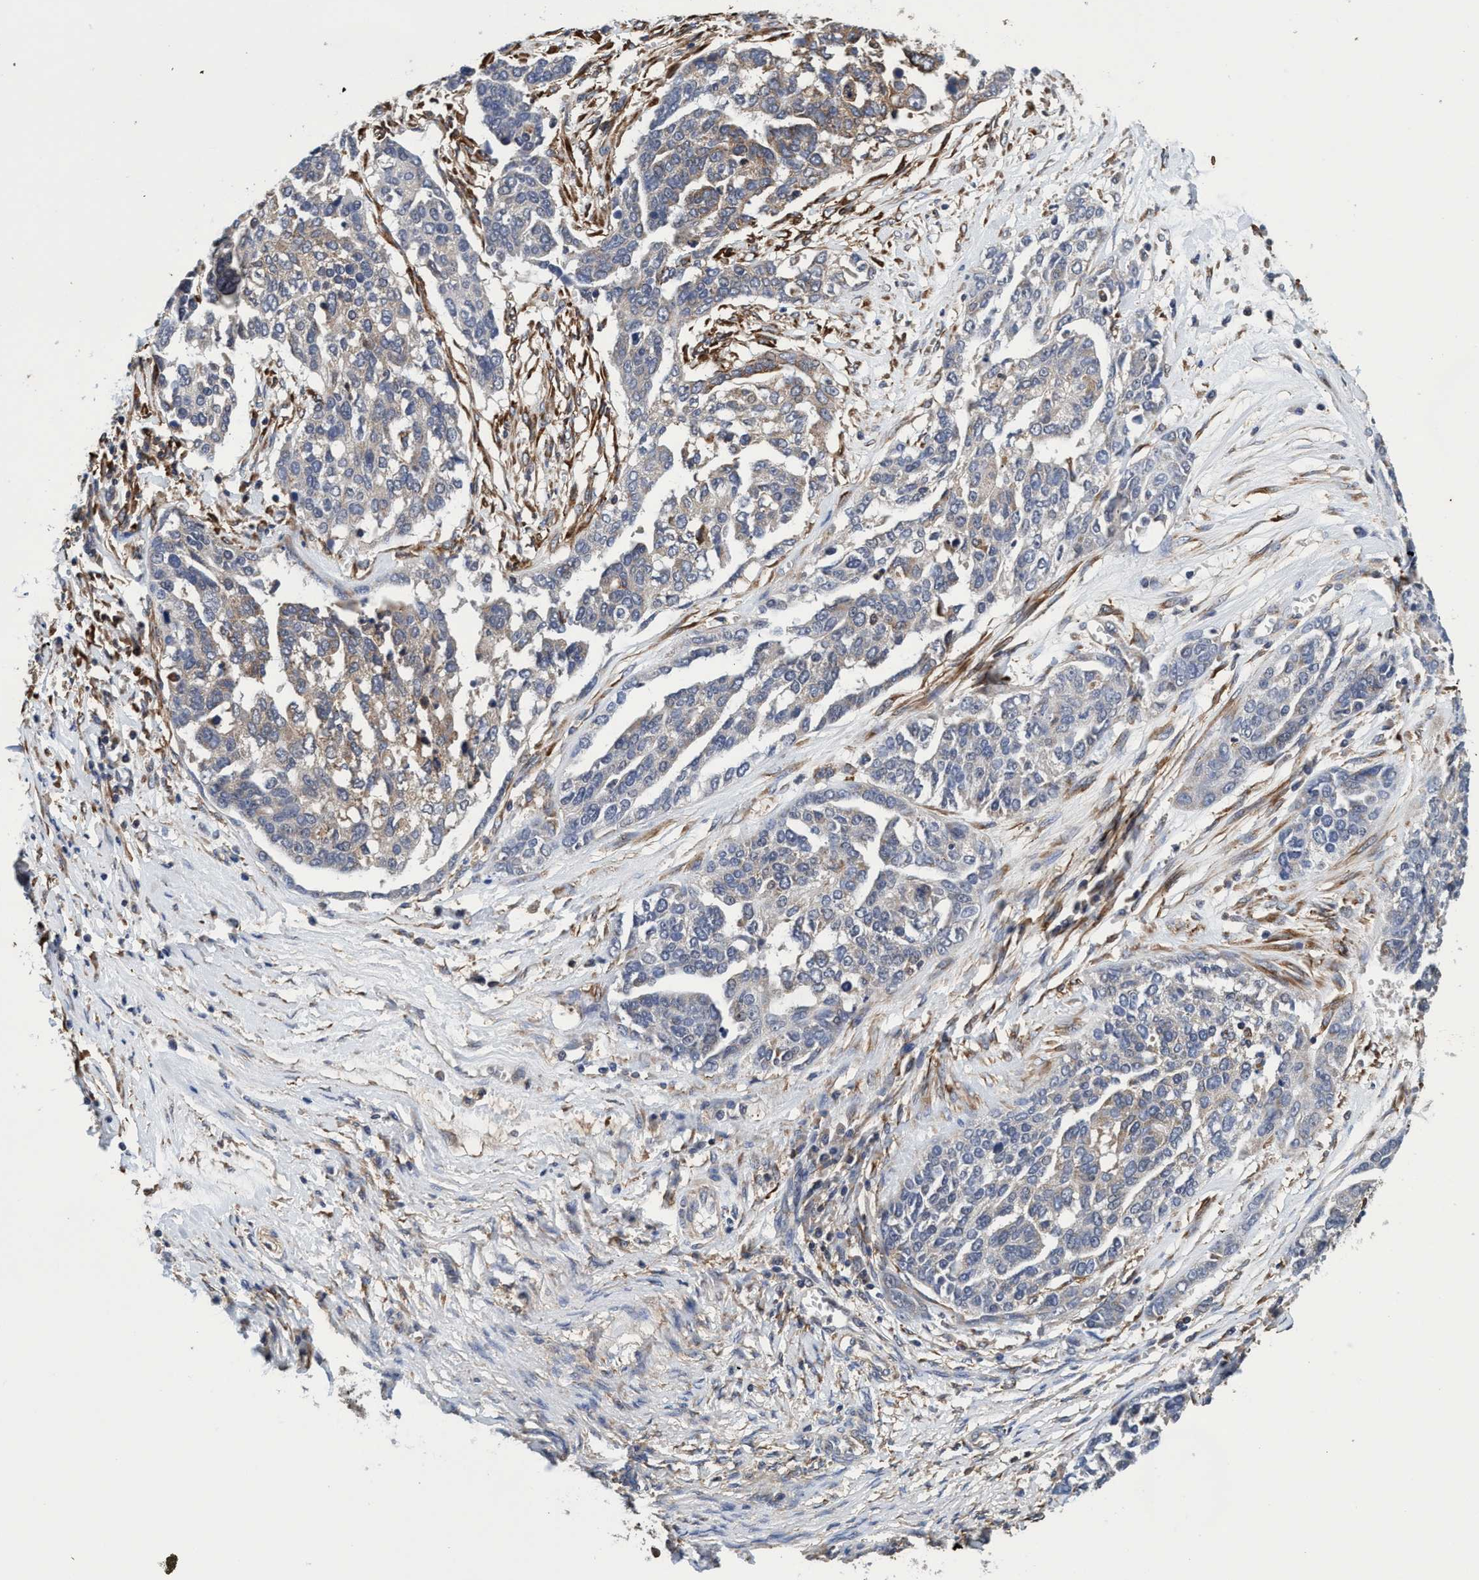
{"staining": {"intensity": "weak", "quantity": "<25%", "location": "cytoplasmic/membranous"}, "tissue": "ovarian cancer", "cell_type": "Tumor cells", "image_type": "cancer", "snomed": [{"axis": "morphology", "description": "Cystadenocarcinoma, serous, NOS"}, {"axis": "topography", "description": "Ovary"}], "caption": "Ovarian serous cystadenocarcinoma was stained to show a protein in brown. There is no significant positivity in tumor cells. Brightfield microscopy of immunohistochemistry (IHC) stained with DAB (brown) and hematoxylin (blue), captured at high magnification.", "gene": "CALCOCO2", "patient": {"sex": "female", "age": 44}}